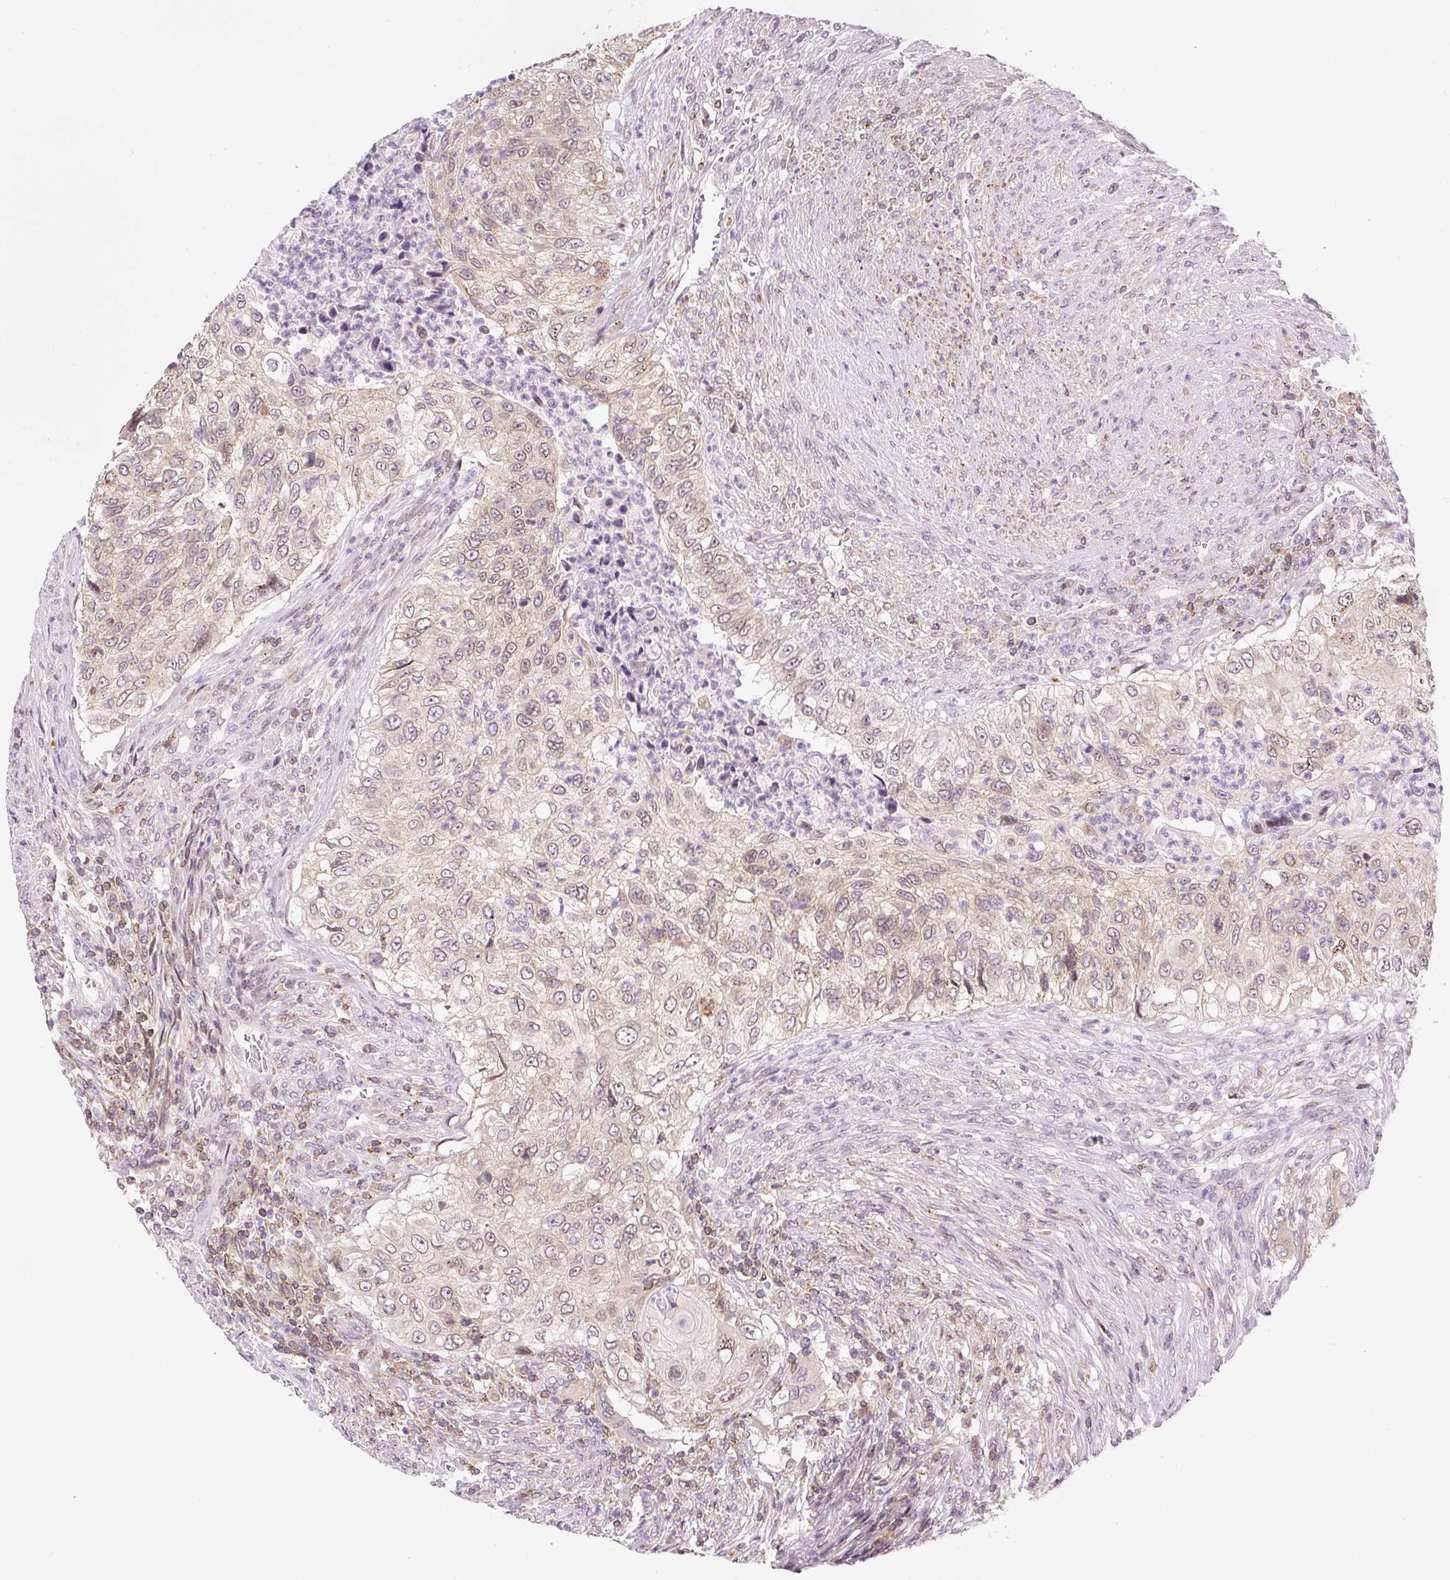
{"staining": {"intensity": "weak", "quantity": ">75%", "location": "cytoplasmic/membranous,nuclear"}, "tissue": "urothelial cancer", "cell_type": "Tumor cells", "image_type": "cancer", "snomed": [{"axis": "morphology", "description": "Urothelial carcinoma, High grade"}, {"axis": "topography", "description": "Urinary bladder"}], "caption": "An immunohistochemistry image of neoplastic tissue is shown. Protein staining in brown highlights weak cytoplasmic/membranous and nuclear positivity in urothelial cancer within tumor cells.", "gene": "CARD11", "patient": {"sex": "female", "age": 60}}